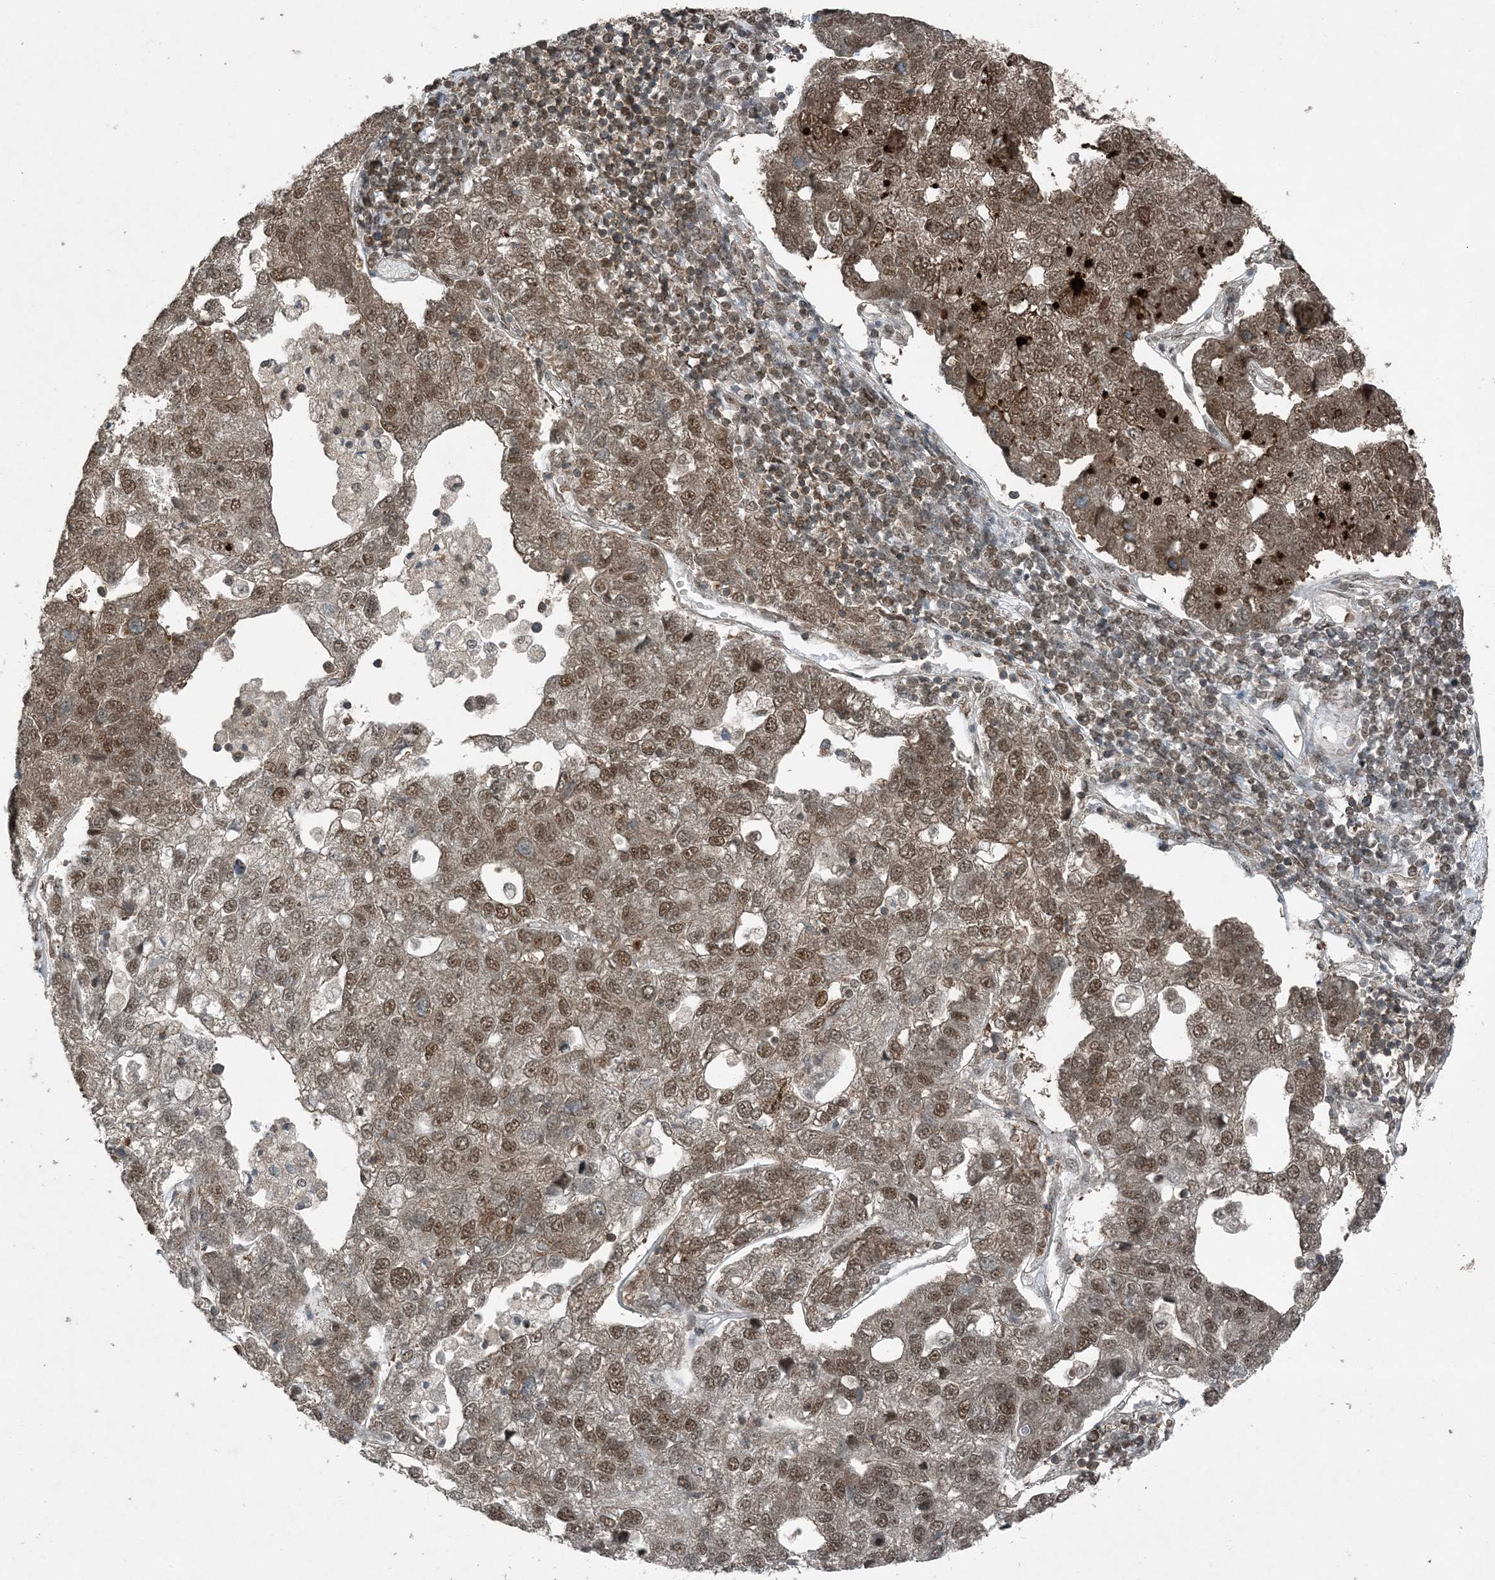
{"staining": {"intensity": "moderate", "quantity": ">75%", "location": "nuclear"}, "tissue": "pancreatic cancer", "cell_type": "Tumor cells", "image_type": "cancer", "snomed": [{"axis": "morphology", "description": "Adenocarcinoma, NOS"}, {"axis": "topography", "description": "Pancreas"}], "caption": "Protein staining by IHC demonstrates moderate nuclear staining in about >75% of tumor cells in pancreatic adenocarcinoma.", "gene": "COPS7B", "patient": {"sex": "female", "age": 61}}